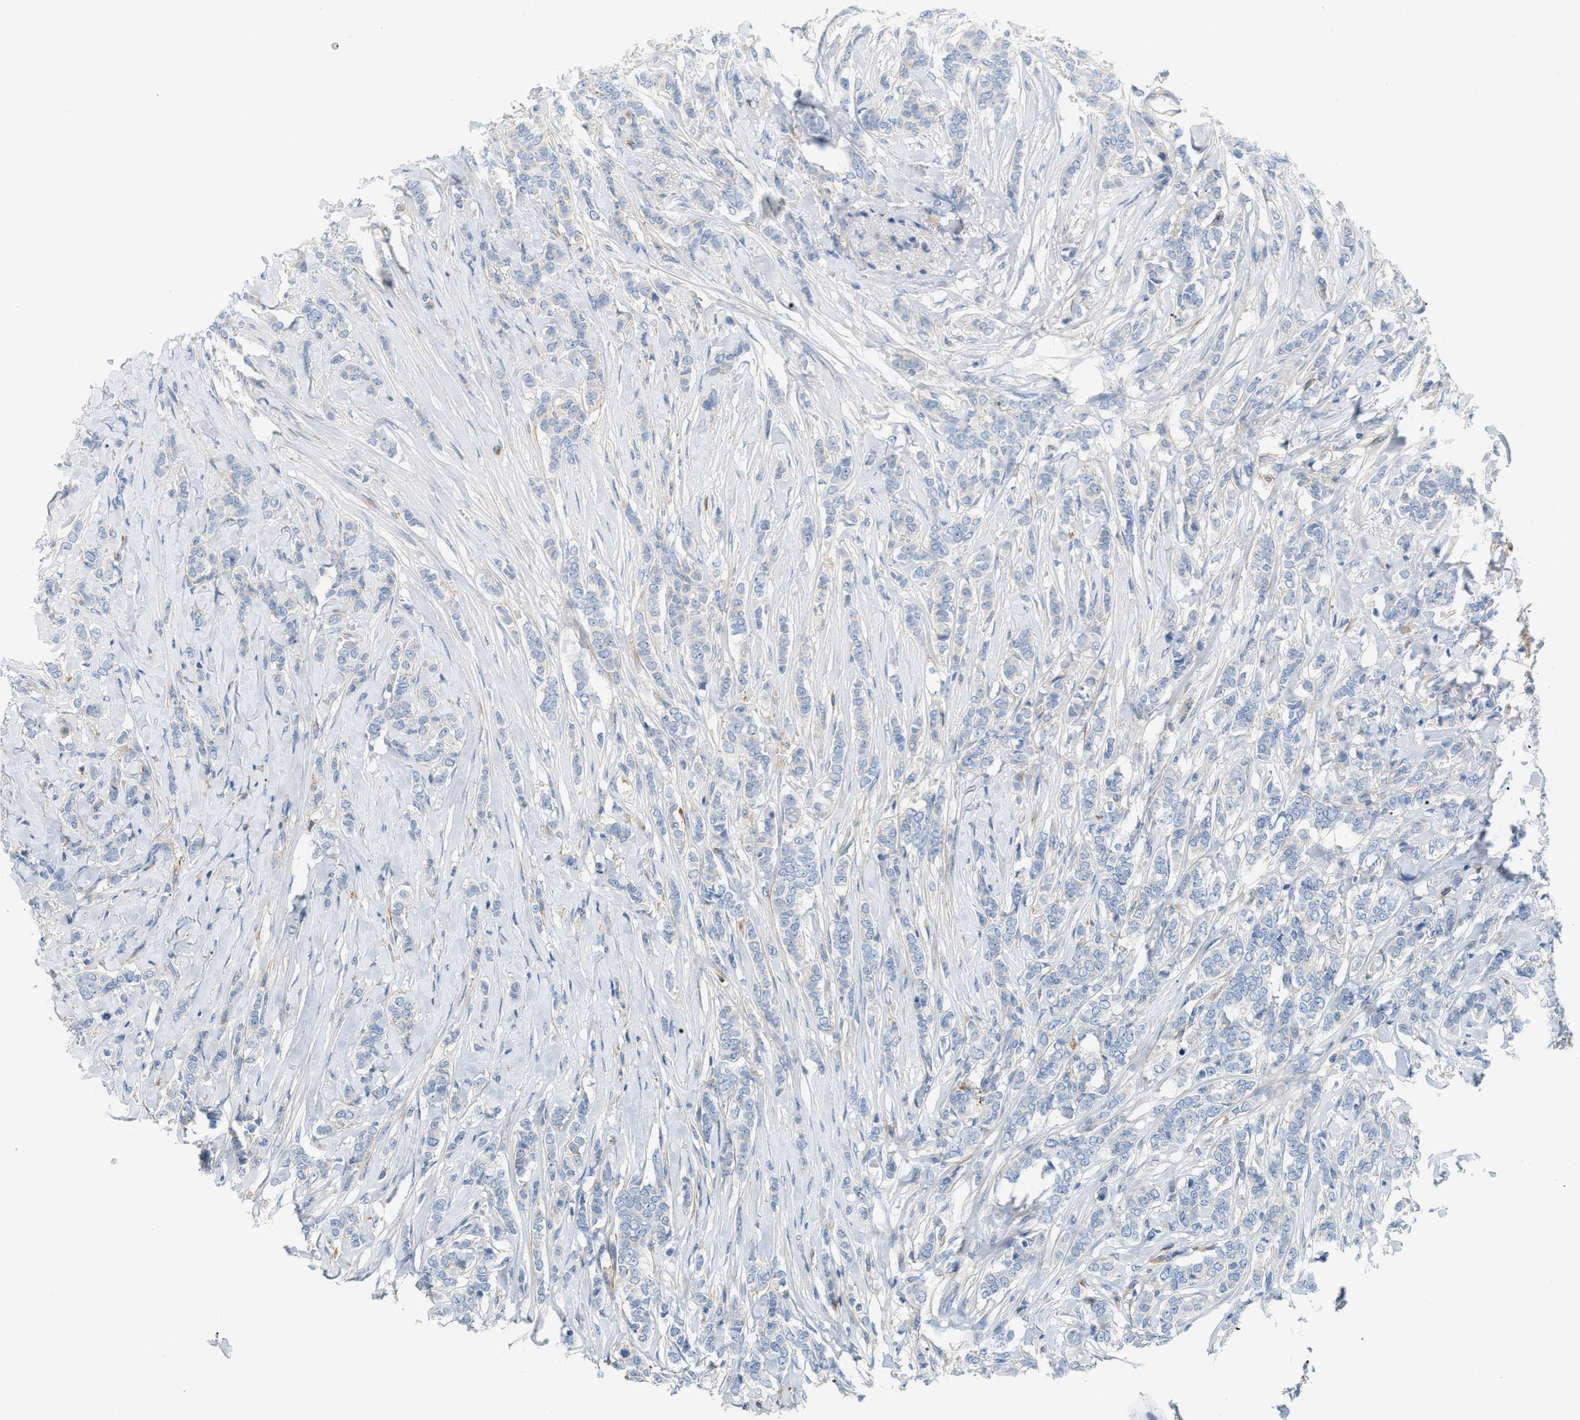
{"staining": {"intensity": "negative", "quantity": "none", "location": "none"}, "tissue": "breast cancer", "cell_type": "Tumor cells", "image_type": "cancer", "snomed": [{"axis": "morphology", "description": "Lobular carcinoma"}, {"axis": "topography", "description": "Skin"}, {"axis": "topography", "description": "Breast"}], "caption": "IHC histopathology image of neoplastic tissue: breast cancer stained with DAB (3,3'-diaminobenzidine) demonstrates no significant protein expression in tumor cells.", "gene": "LMBRD1", "patient": {"sex": "female", "age": 46}}